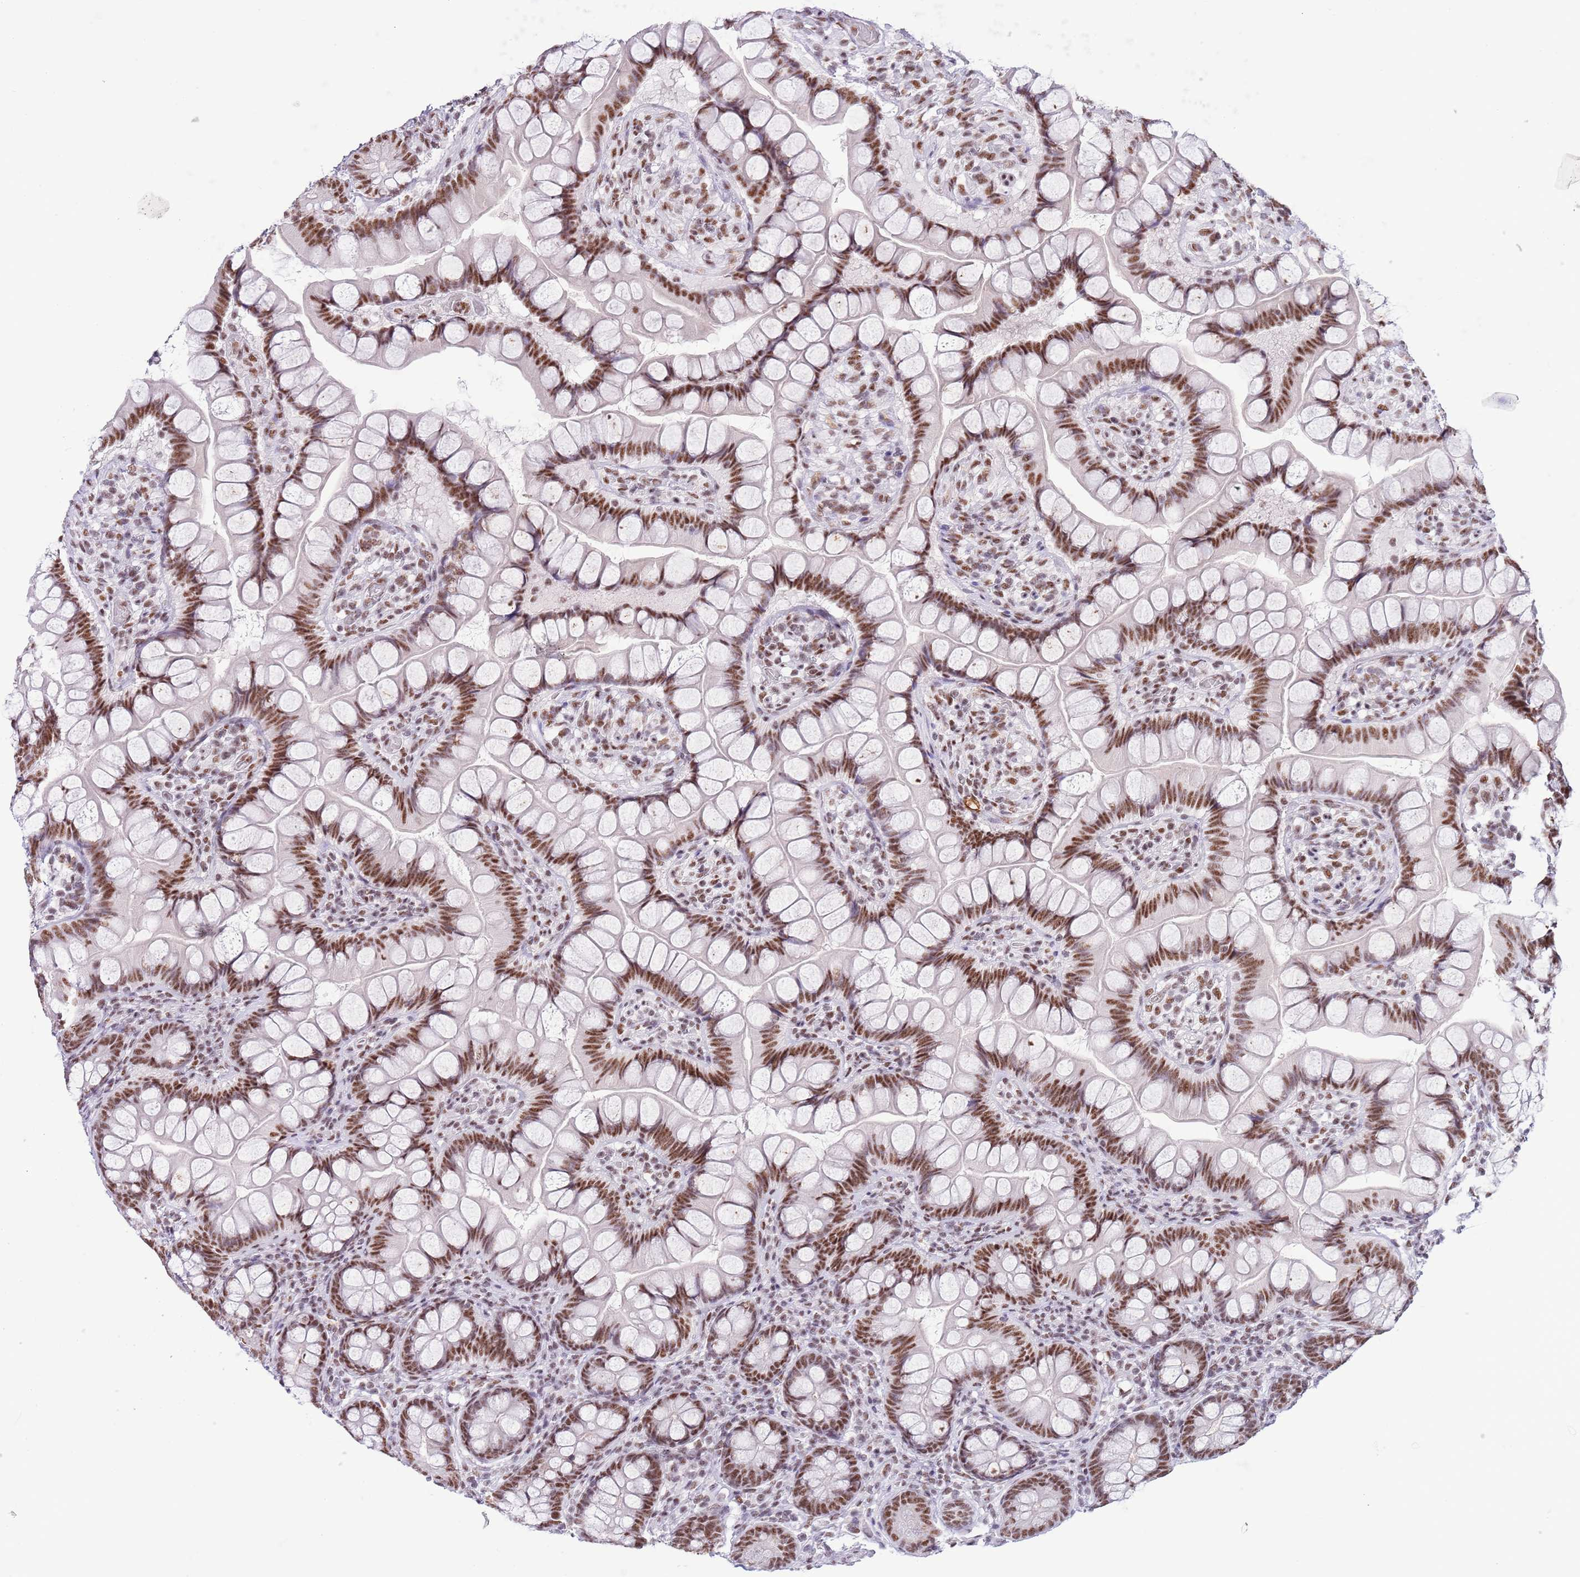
{"staining": {"intensity": "strong", "quantity": ">75%", "location": "nuclear"}, "tissue": "small intestine", "cell_type": "Glandular cells", "image_type": "normal", "snomed": [{"axis": "morphology", "description": "Normal tissue, NOS"}, {"axis": "topography", "description": "Small intestine"}], "caption": "Strong nuclear staining is seen in approximately >75% of glandular cells in normal small intestine.", "gene": "SF3A2", "patient": {"sex": "male", "age": 70}}